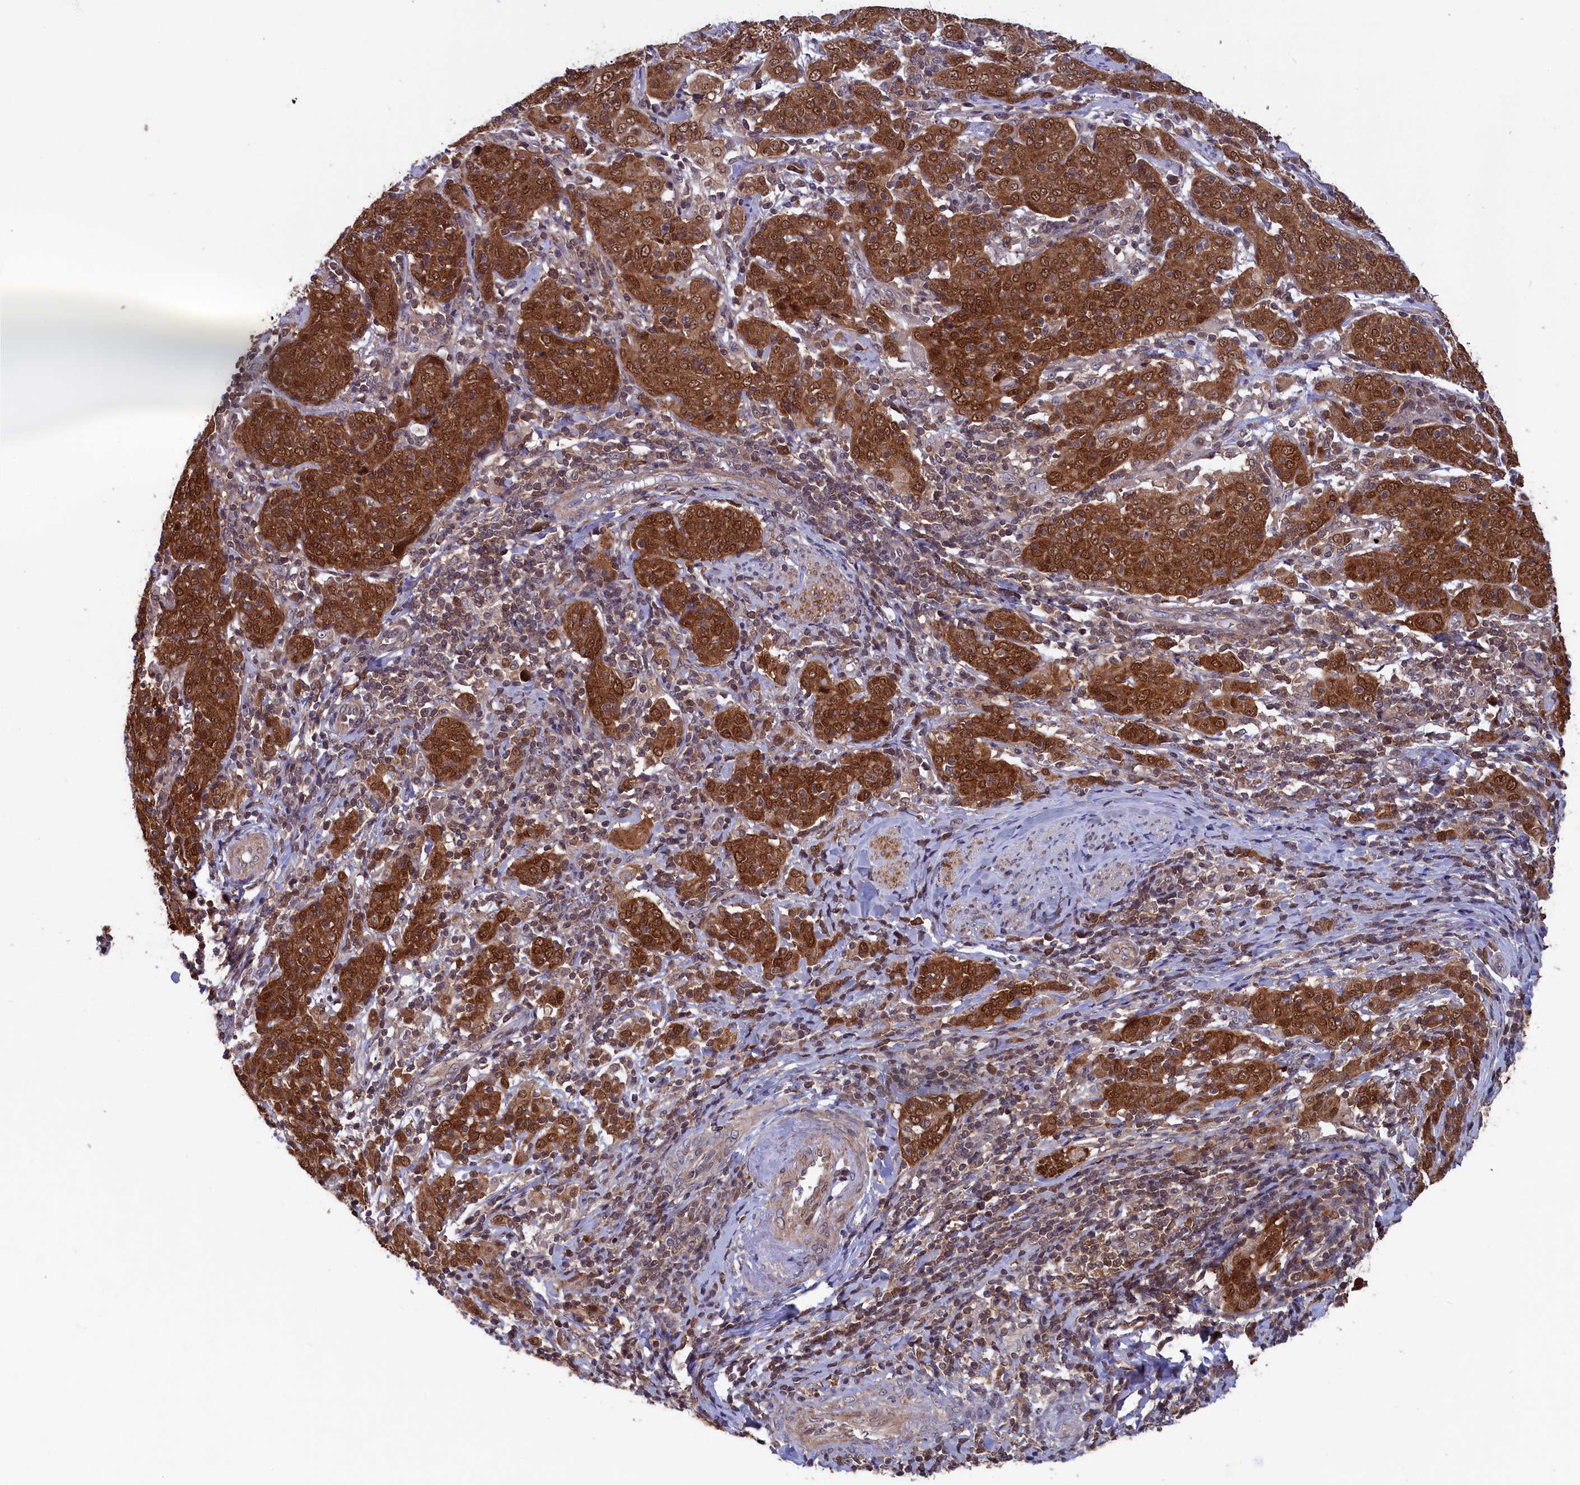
{"staining": {"intensity": "strong", "quantity": ">75%", "location": "cytoplasmic/membranous,nuclear"}, "tissue": "cervical cancer", "cell_type": "Tumor cells", "image_type": "cancer", "snomed": [{"axis": "morphology", "description": "Squamous cell carcinoma, NOS"}, {"axis": "topography", "description": "Cervix"}], "caption": "Human cervical cancer stained with a brown dye shows strong cytoplasmic/membranous and nuclear positive positivity in approximately >75% of tumor cells.", "gene": "JPT2", "patient": {"sex": "female", "age": 67}}